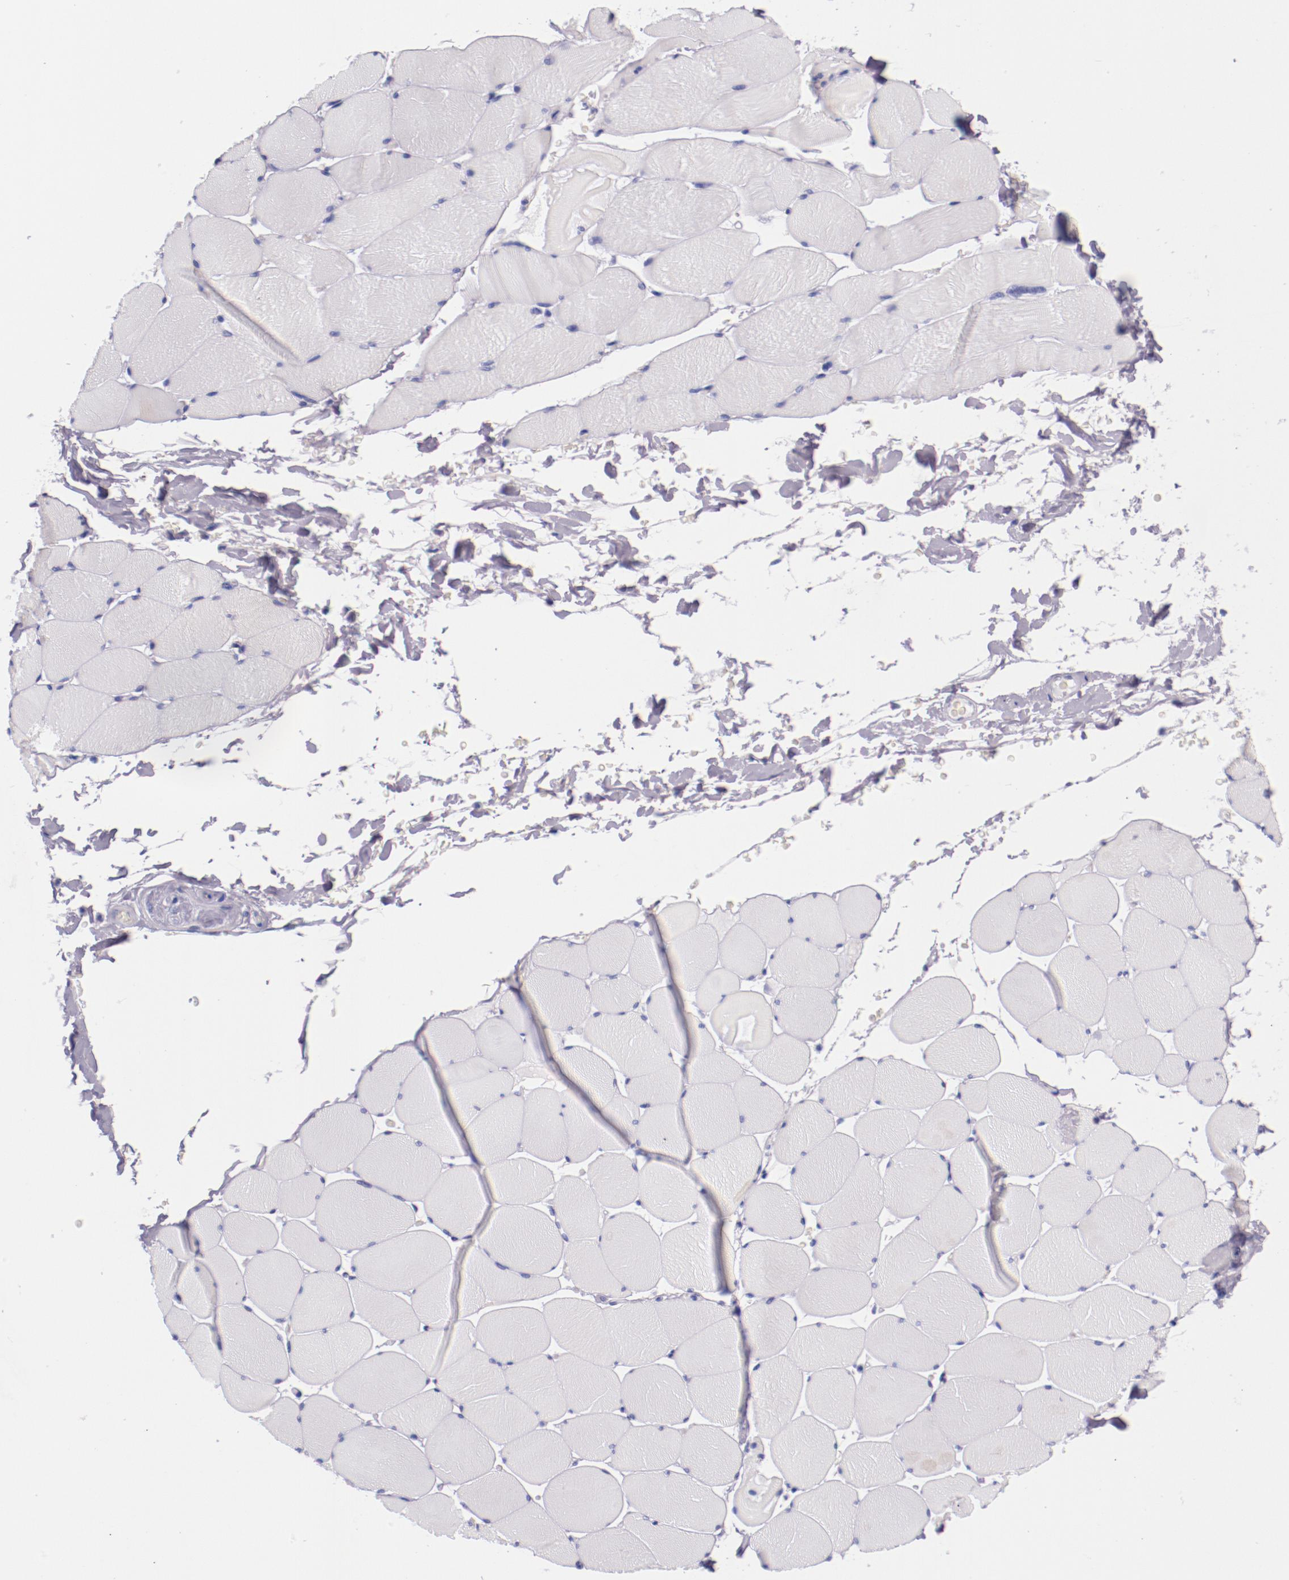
{"staining": {"intensity": "negative", "quantity": "none", "location": "none"}, "tissue": "skeletal muscle", "cell_type": "Myocytes", "image_type": "normal", "snomed": [{"axis": "morphology", "description": "Normal tissue, NOS"}, {"axis": "topography", "description": "Skeletal muscle"}], "caption": "A high-resolution photomicrograph shows immunohistochemistry (IHC) staining of unremarkable skeletal muscle, which demonstrates no significant staining in myocytes.", "gene": "IRF4", "patient": {"sex": "male", "age": 62}}